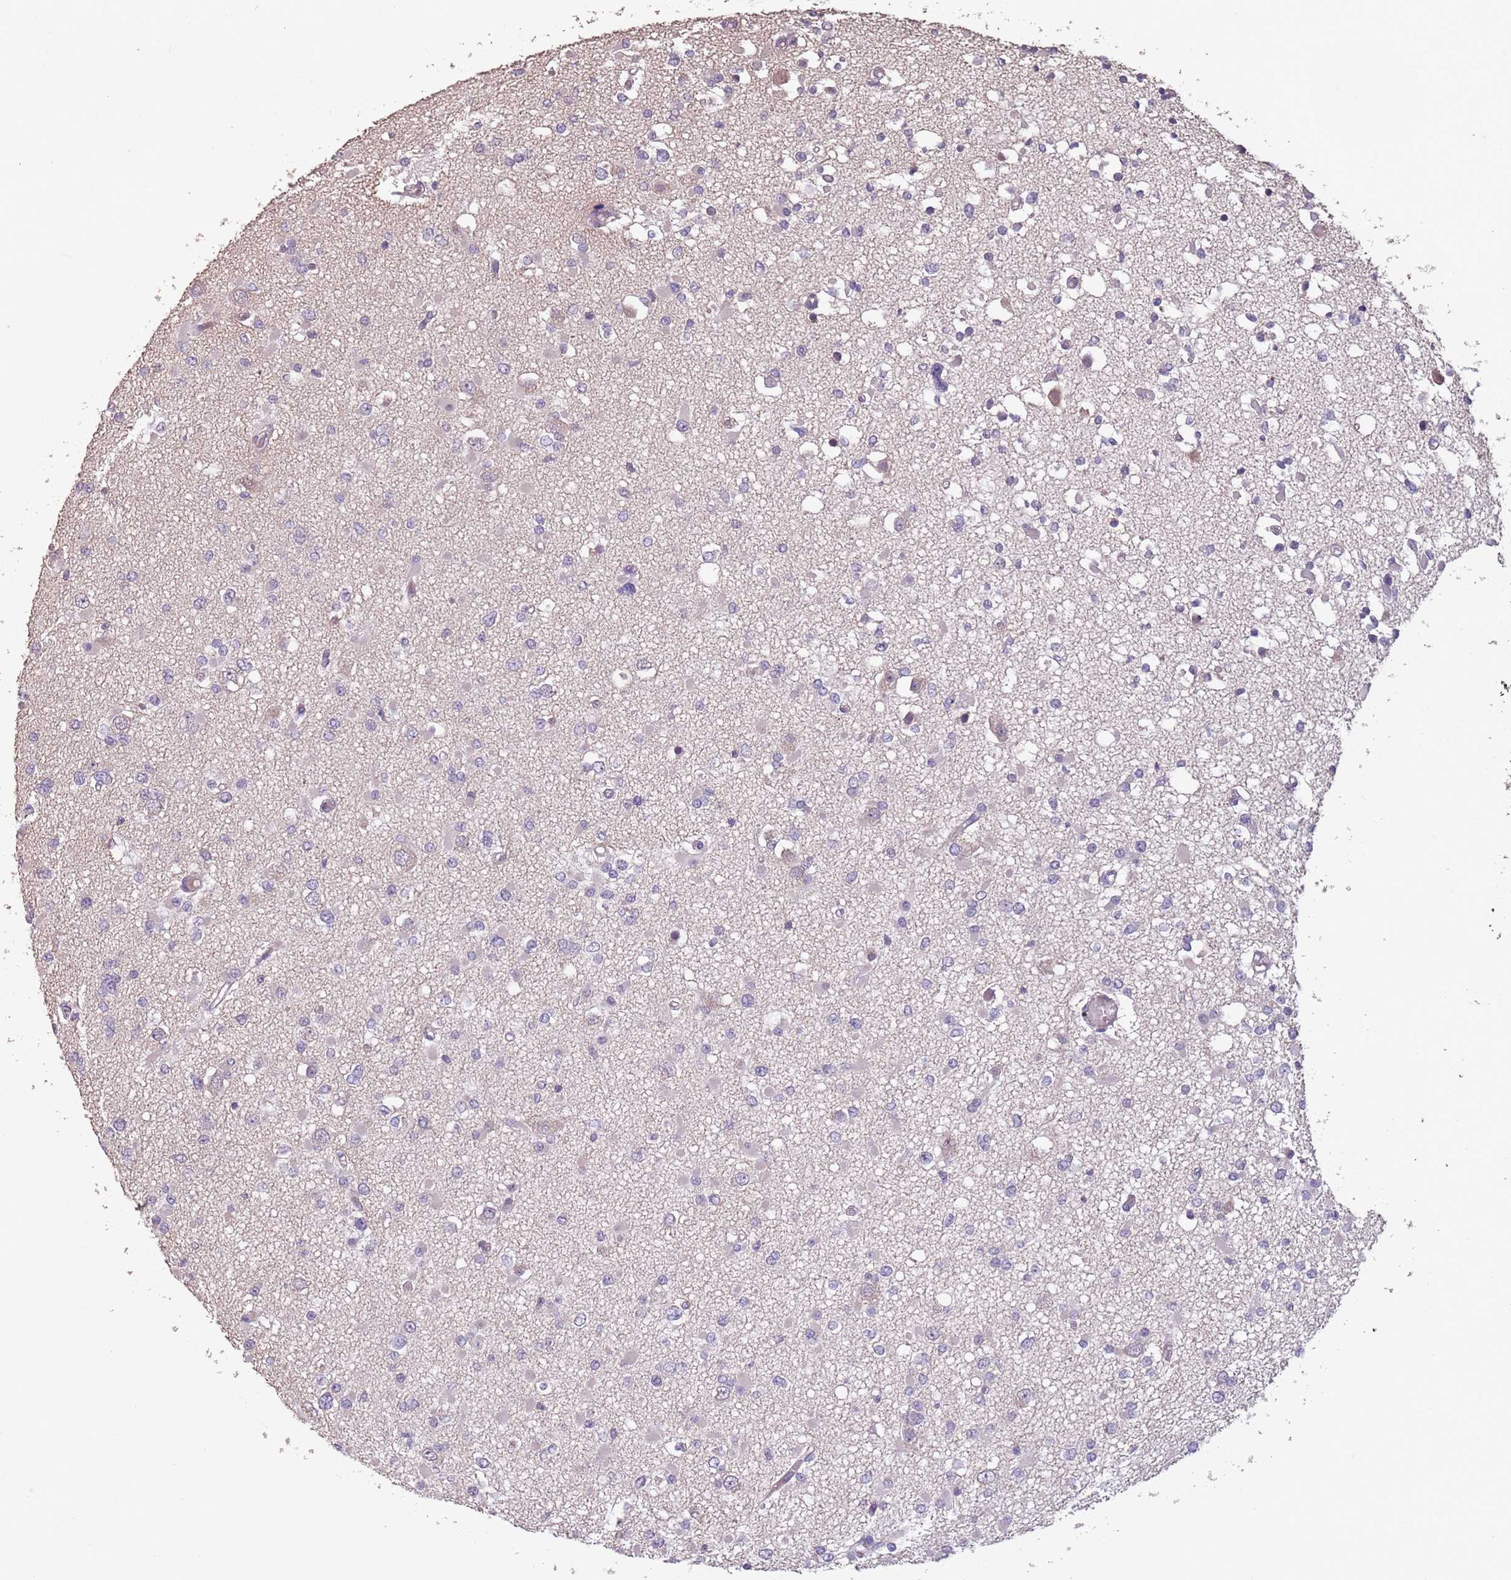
{"staining": {"intensity": "negative", "quantity": "none", "location": "none"}, "tissue": "glioma", "cell_type": "Tumor cells", "image_type": "cancer", "snomed": [{"axis": "morphology", "description": "Glioma, malignant, Low grade"}, {"axis": "topography", "description": "Brain"}], "caption": "Tumor cells show no significant positivity in malignant glioma (low-grade).", "gene": "MBD3L1", "patient": {"sex": "female", "age": 22}}